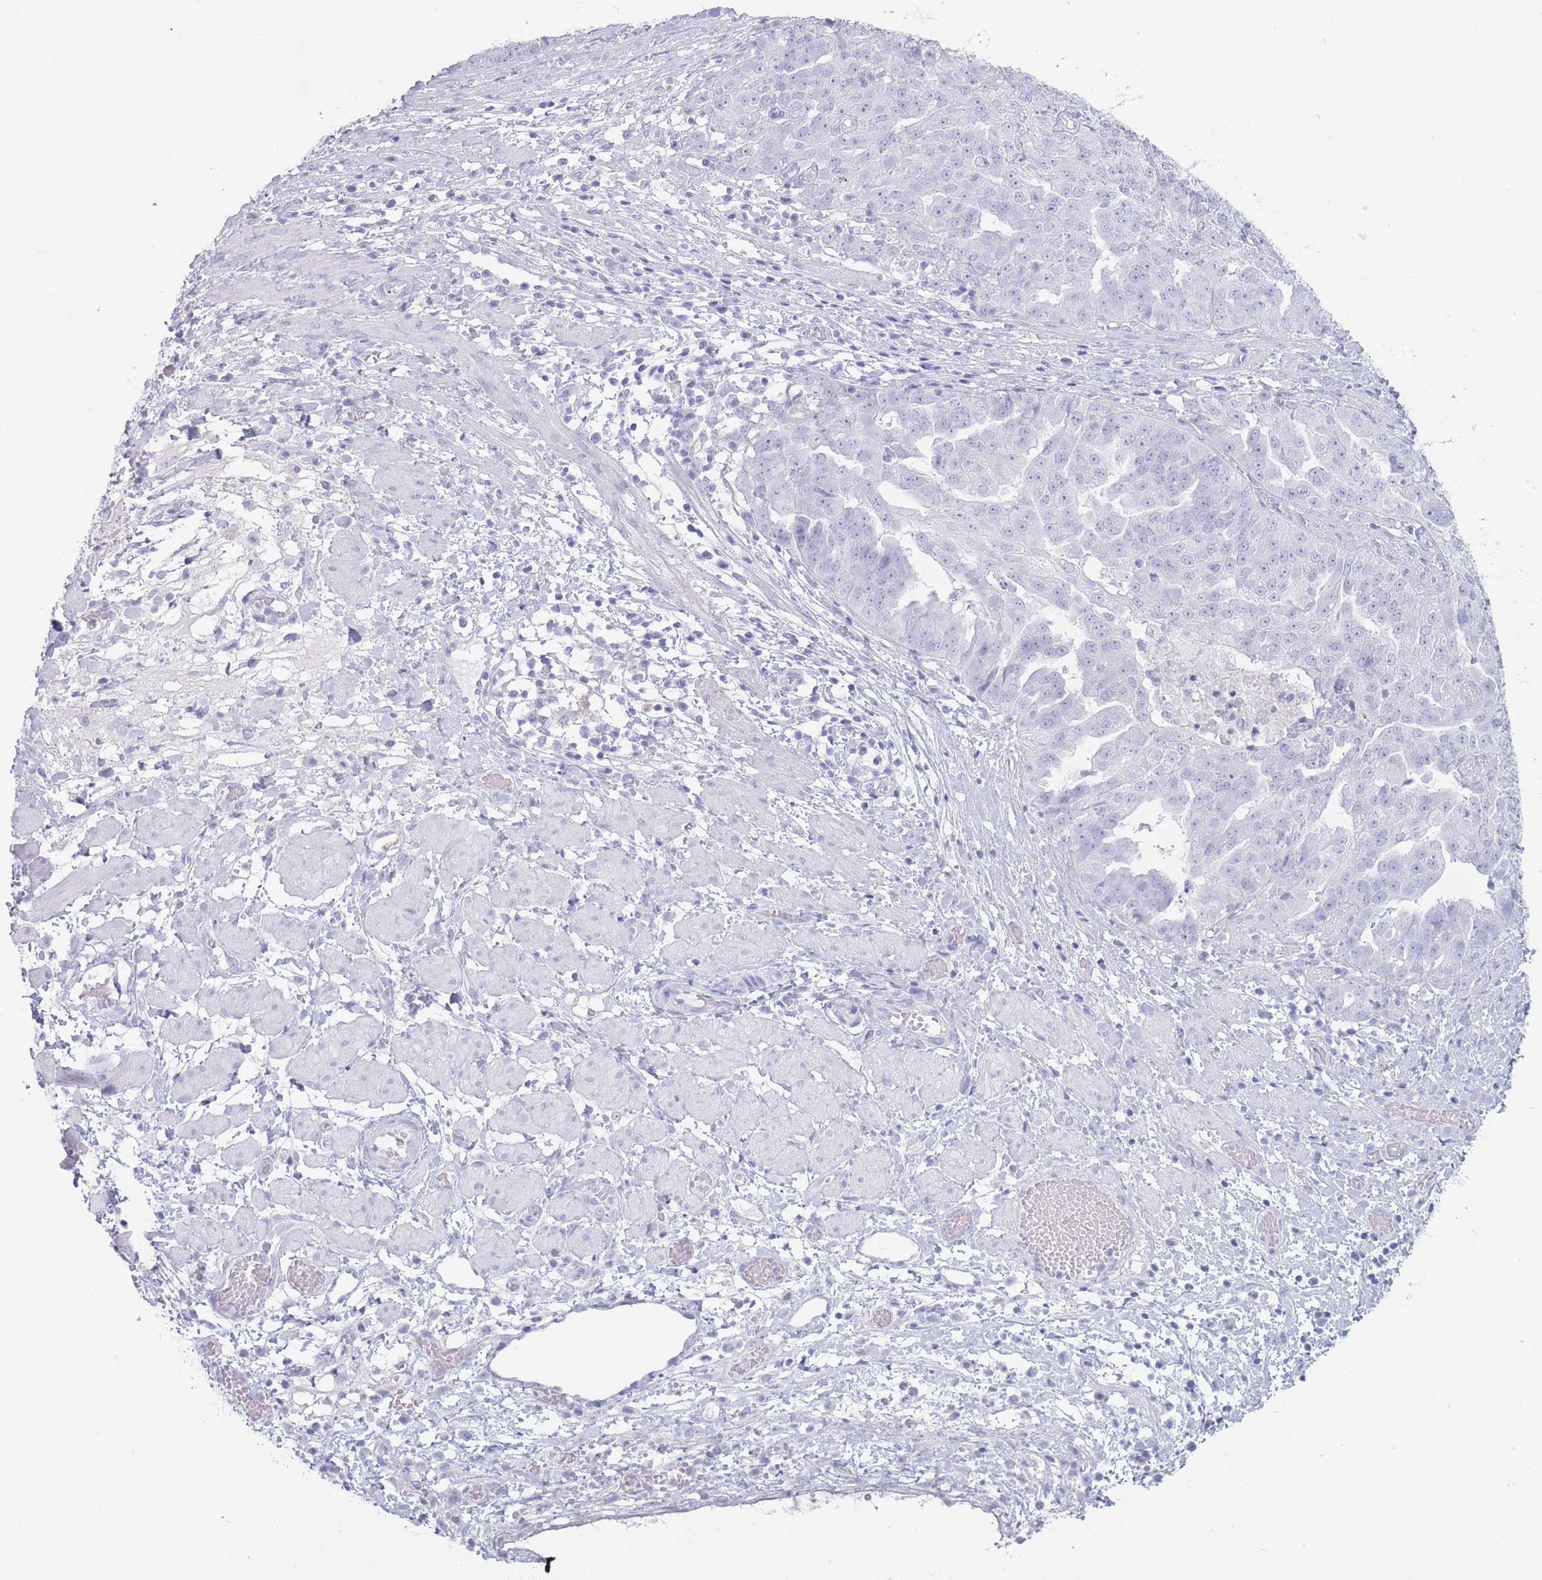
{"staining": {"intensity": "negative", "quantity": "none", "location": "none"}, "tissue": "ovarian cancer", "cell_type": "Tumor cells", "image_type": "cancer", "snomed": [{"axis": "morphology", "description": "Cystadenocarcinoma, serous, NOS"}, {"axis": "topography", "description": "Ovary"}], "caption": "Serous cystadenocarcinoma (ovarian) was stained to show a protein in brown. There is no significant staining in tumor cells. Nuclei are stained in blue.", "gene": "GPR12", "patient": {"sex": "female", "age": 58}}